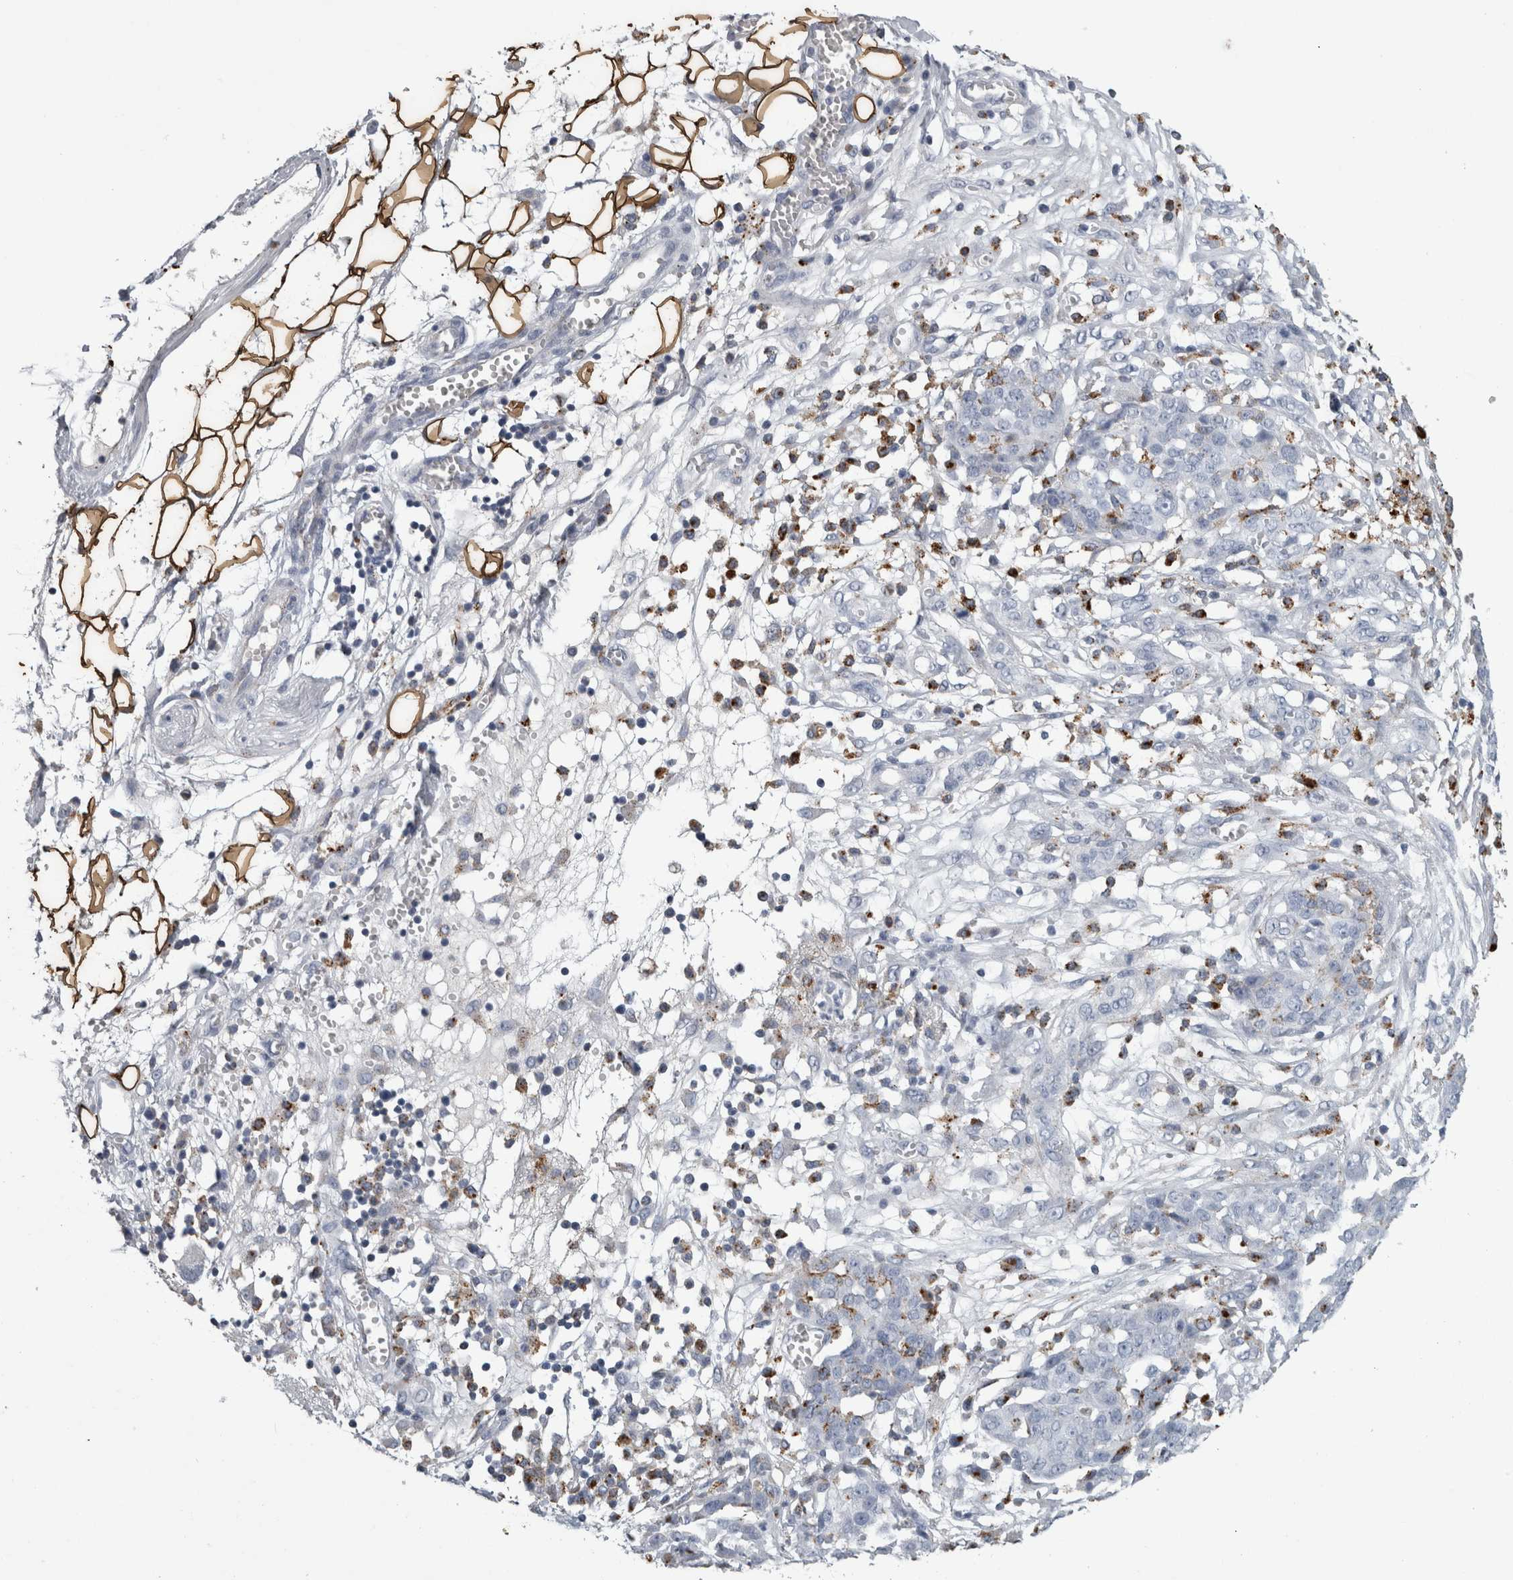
{"staining": {"intensity": "negative", "quantity": "none", "location": "none"}, "tissue": "ovarian cancer", "cell_type": "Tumor cells", "image_type": "cancer", "snomed": [{"axis": "morphology", "description": "Cystadenocarcinoma, serous, NOS"}, {"axis": "topography", "description": "Soft tissue"}, {"axis": "topography", "description": "Ovary"}], "caption": "An IHC photomicrograph of serous cystadenocarcinoma (ovarian) is shown. There is no staining in tumor cells of serous cystadenocarcinoma (ovarian).", "gene": "DPP7", "patient": {"sex": "female", "age": 57}}